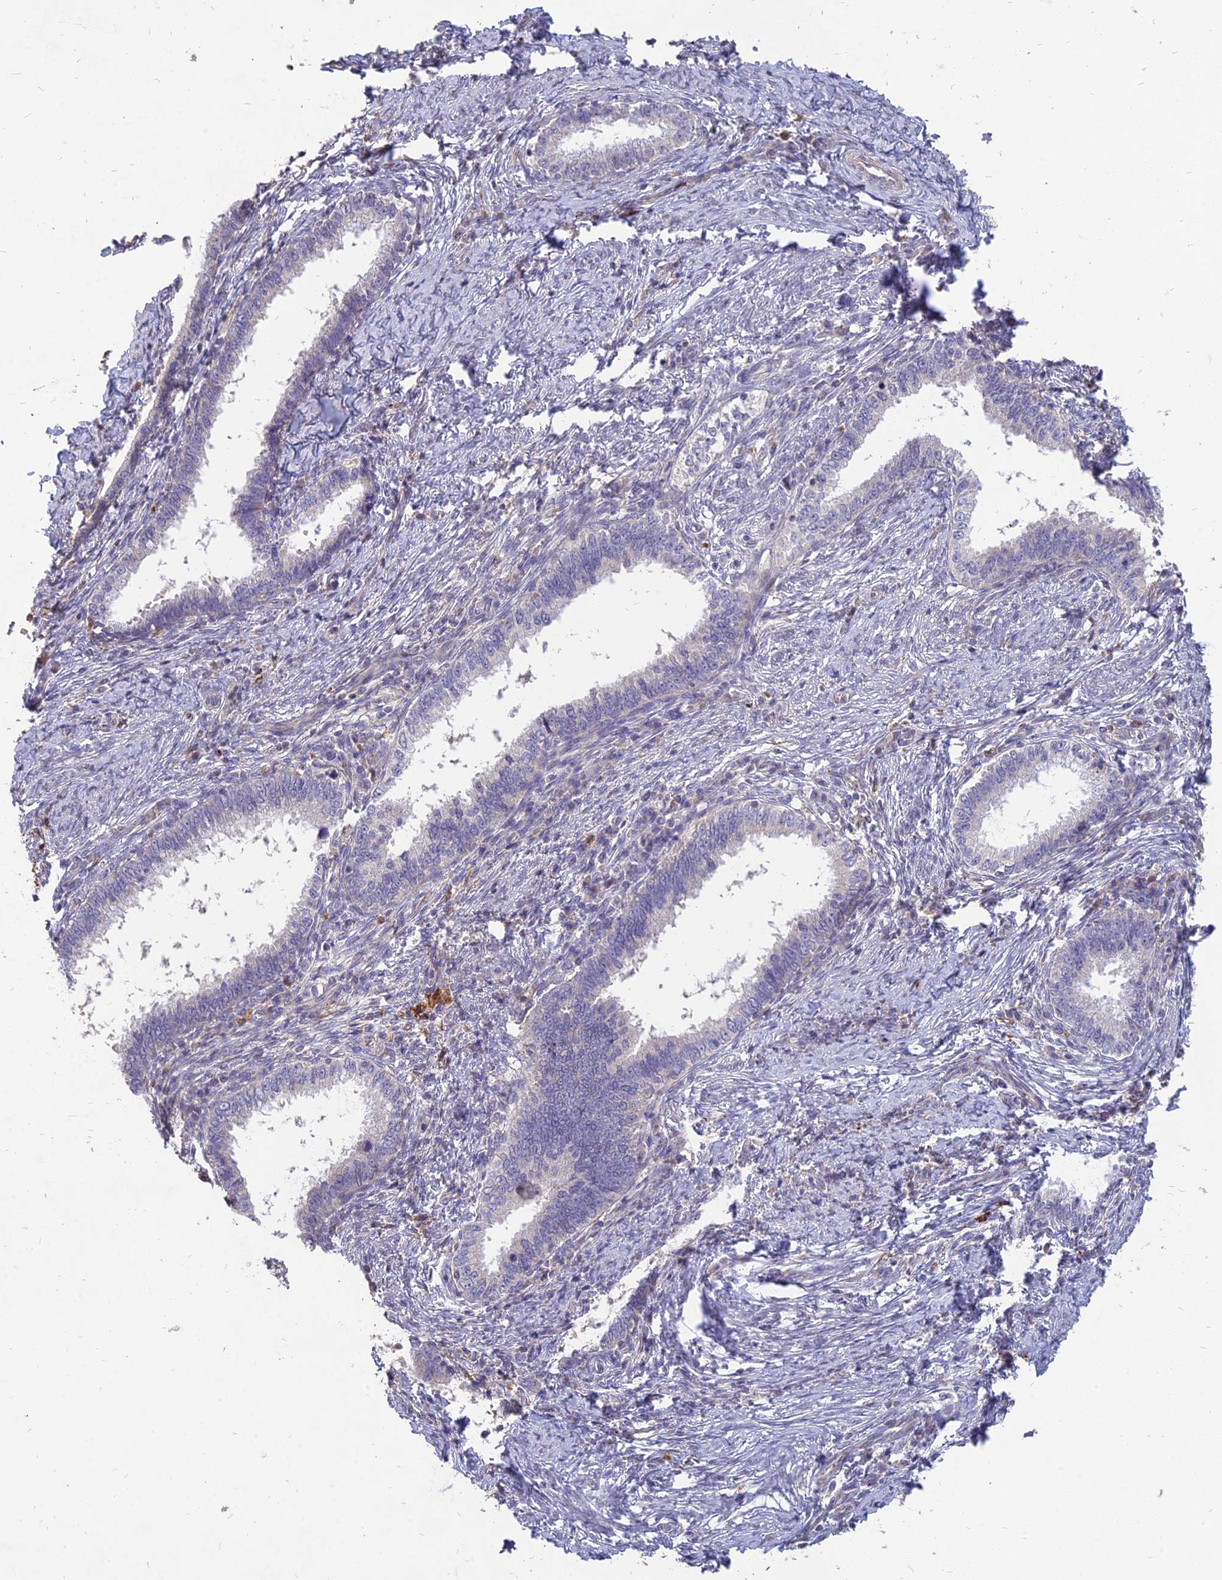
{"staining": {"intensity": "negative", "quantity": "none", "location": "none"}, "tissue": "cervical cancer", "cell_type": "Tumor cells", "image_type": "cancer", "snomed": [{"axis": "morphology", "description": "Adenocarcinoma, NOS"}, {"axis": "topography", "description": "Cervix"}], "caption": "Immunohistochemistry (IHC) of human cervical cancer (adenocarcinoma) reveals no staining in tumor cells.", "gene": "ST3GAL6", "patient": {"sex": "female", "age": 36}}